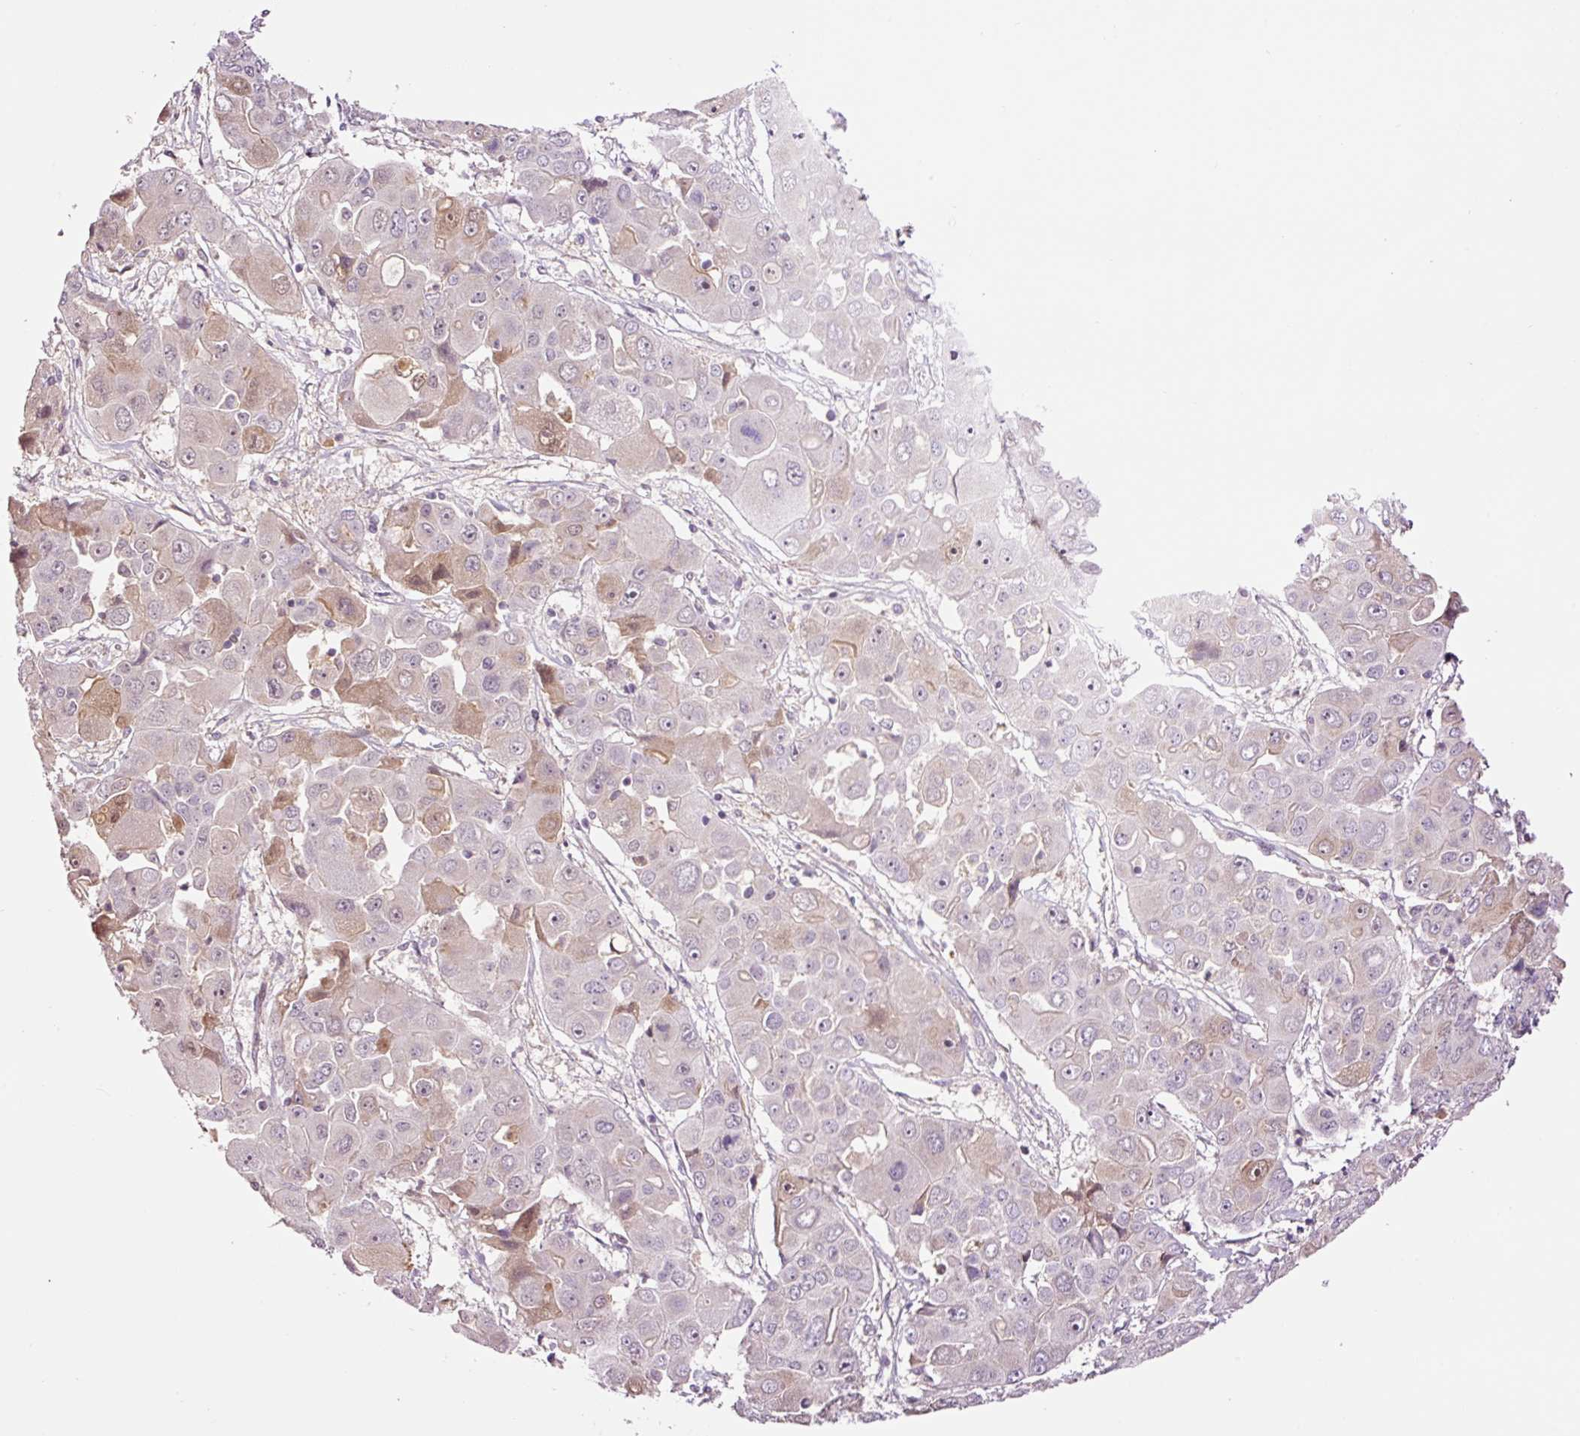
{"staining": {"intensity": "weak", "quantity": "<25%", "location": "cytoplasmic/membranous"}, "tissue": "liver cancer", "cell_type": "Tumor cells", "image_type": "cancer", "snomed": [{"axis": "morphology", "description": "Cholangiocarcinoma"}, {"axis": "topography", "description": "Liver"}], "caption": "Immunohistochemical staining of human cholangiocarcinoma (liver) demonstrates no significant expression in tumor cells.", "gene": "DPPA4", "patient": {"sex": "male", "age": 67}}